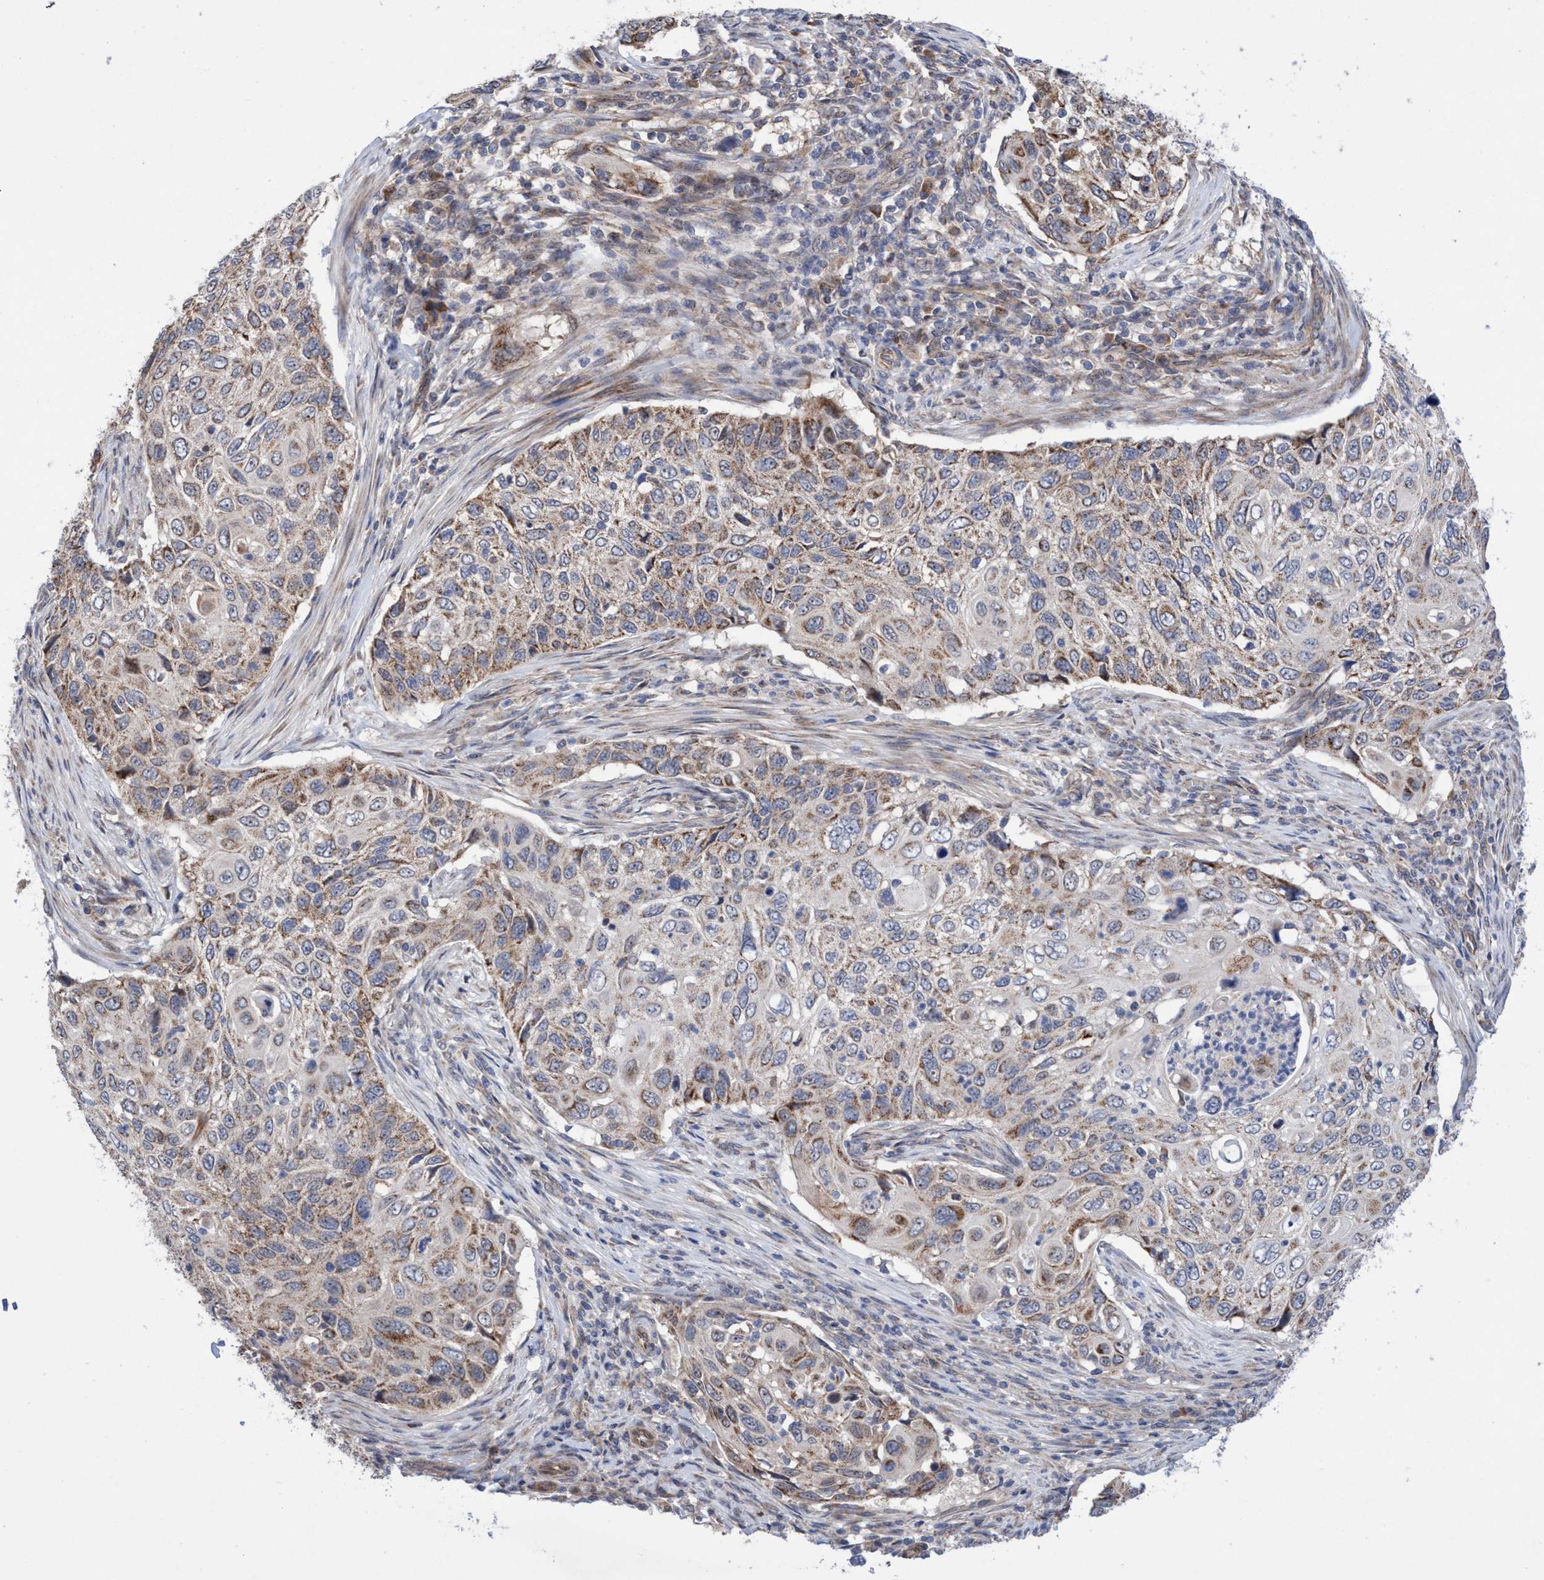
{"staining": {"intensity": "moderate", "quantity": ">75%", "location": "cytoplasmic/membranous"}, "tissue": "cervical cancer", "cell_type": "Tumor cells", "image_type": "cancer", "snomed": [{"axis": "morphology", "description": "Squamous cell carcinoma, NOS"}, {"axis": "topography", "description": "Cervix"}], "caption": "This histopathology image exhibits cervical squamous cell carcinoma stained with IHC to label a protein in brown. The cytoplasmic/membranous of tumor cells show moderate positivity for the protein. Nuclei are counter-stained blue.", "gene": "P2RY14", "patient": {"sex": "female", "age": 70}}